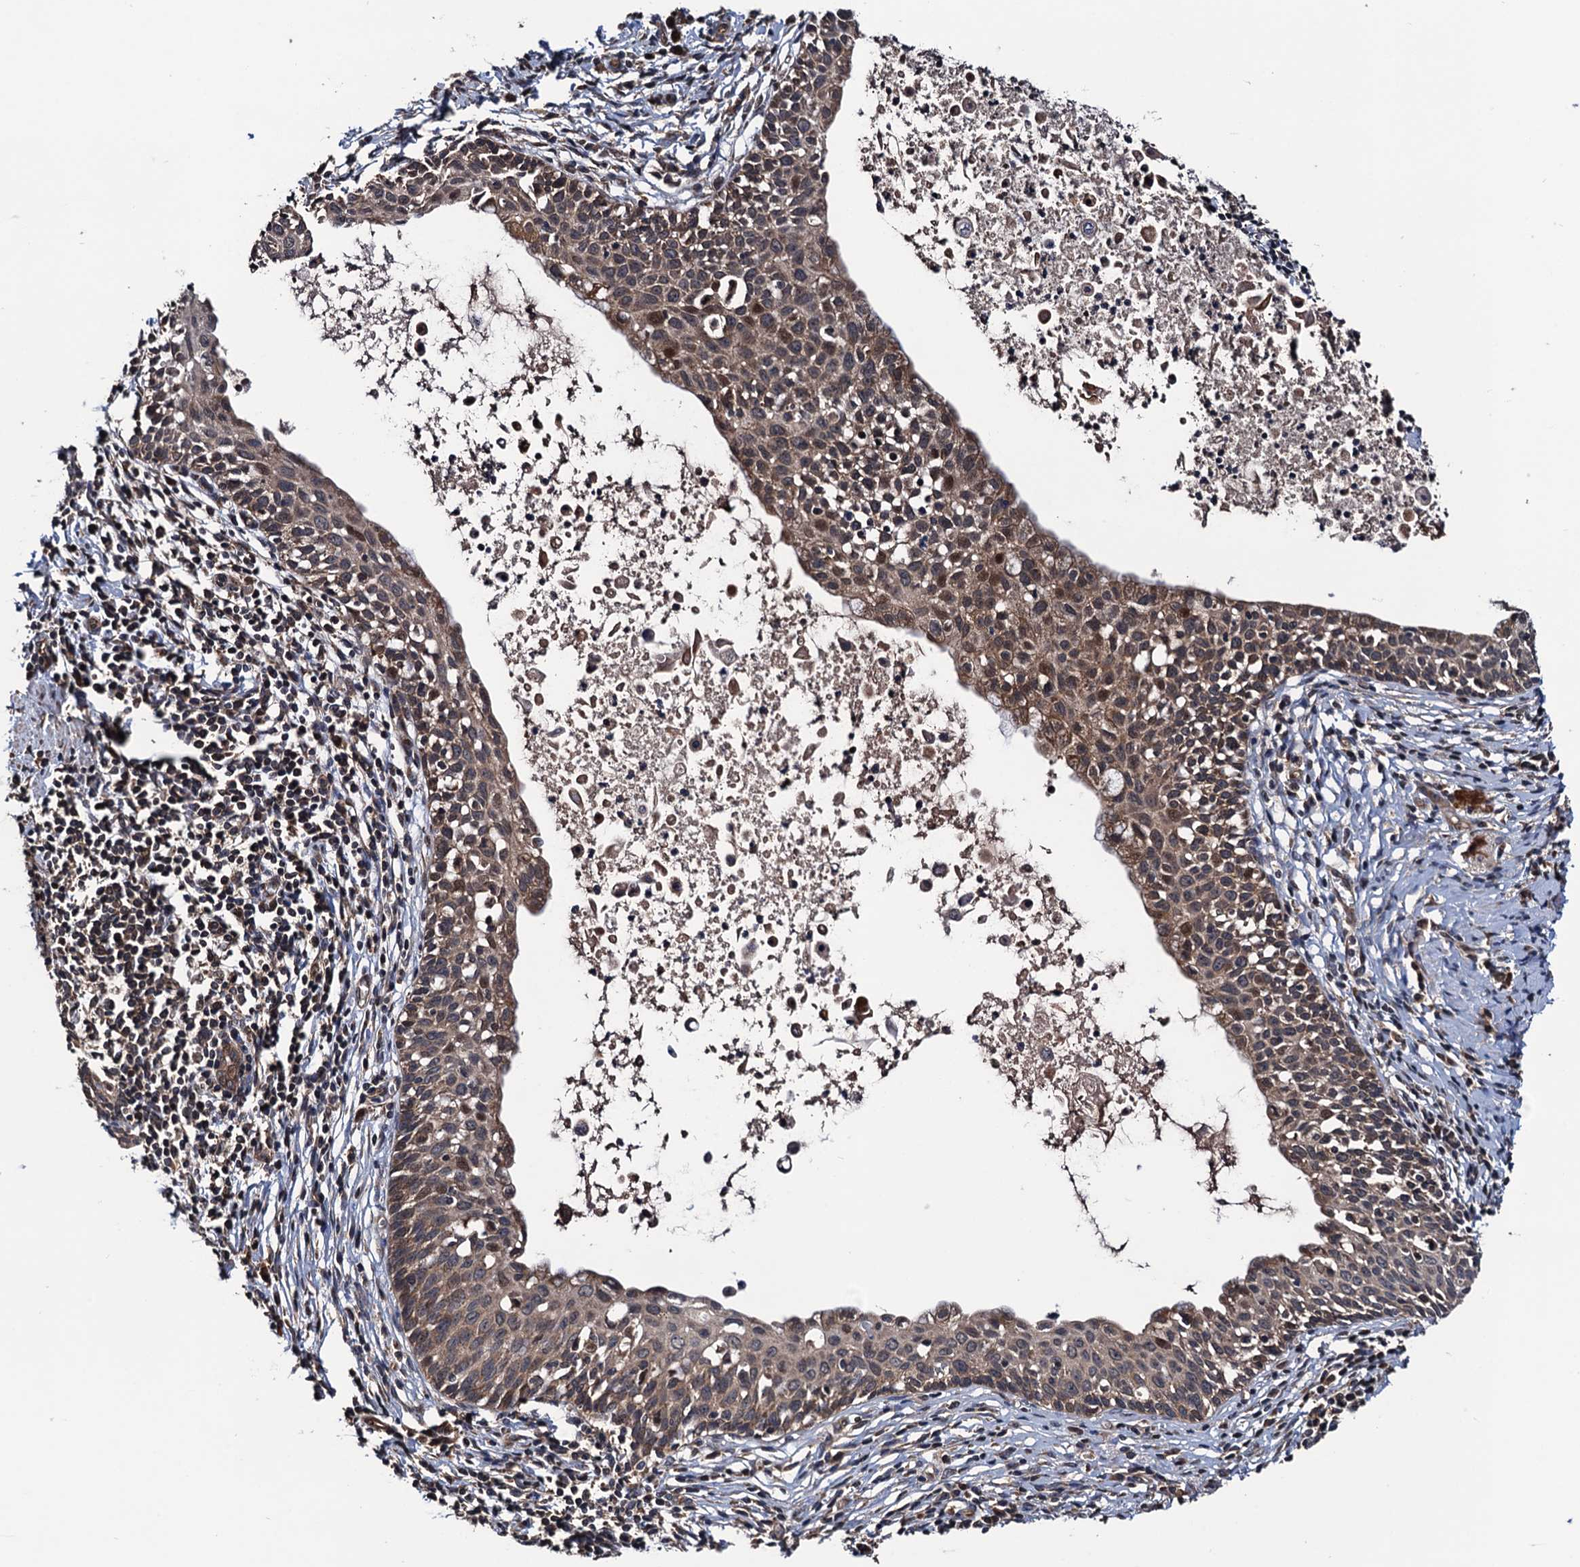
{"staining": {"intensity": "moderate", "quantity": ">75%", "location": "cytoplasmic/membranous"}, "tissue": "cervical cancer", "cell_type": "Tumor cells", "image_type": "cancer", "snomed": [{"axis": "morphology", "description": "Squamous cell carcinoma, NOS"}, {"axis": "topography", "description": "Cervix"}], "caption": "High-magnification brightfield microscopy of squamous cell carcinoma (cervical) stained with DAB (brown) and counterstained with hematoxylin (blue). tumor cells exhibit moderate cytoplasmic/membranous staining is present in approximately>75% of cells.", "gene": "NAA16", "patient": {"sex": "female", "age": 52}}